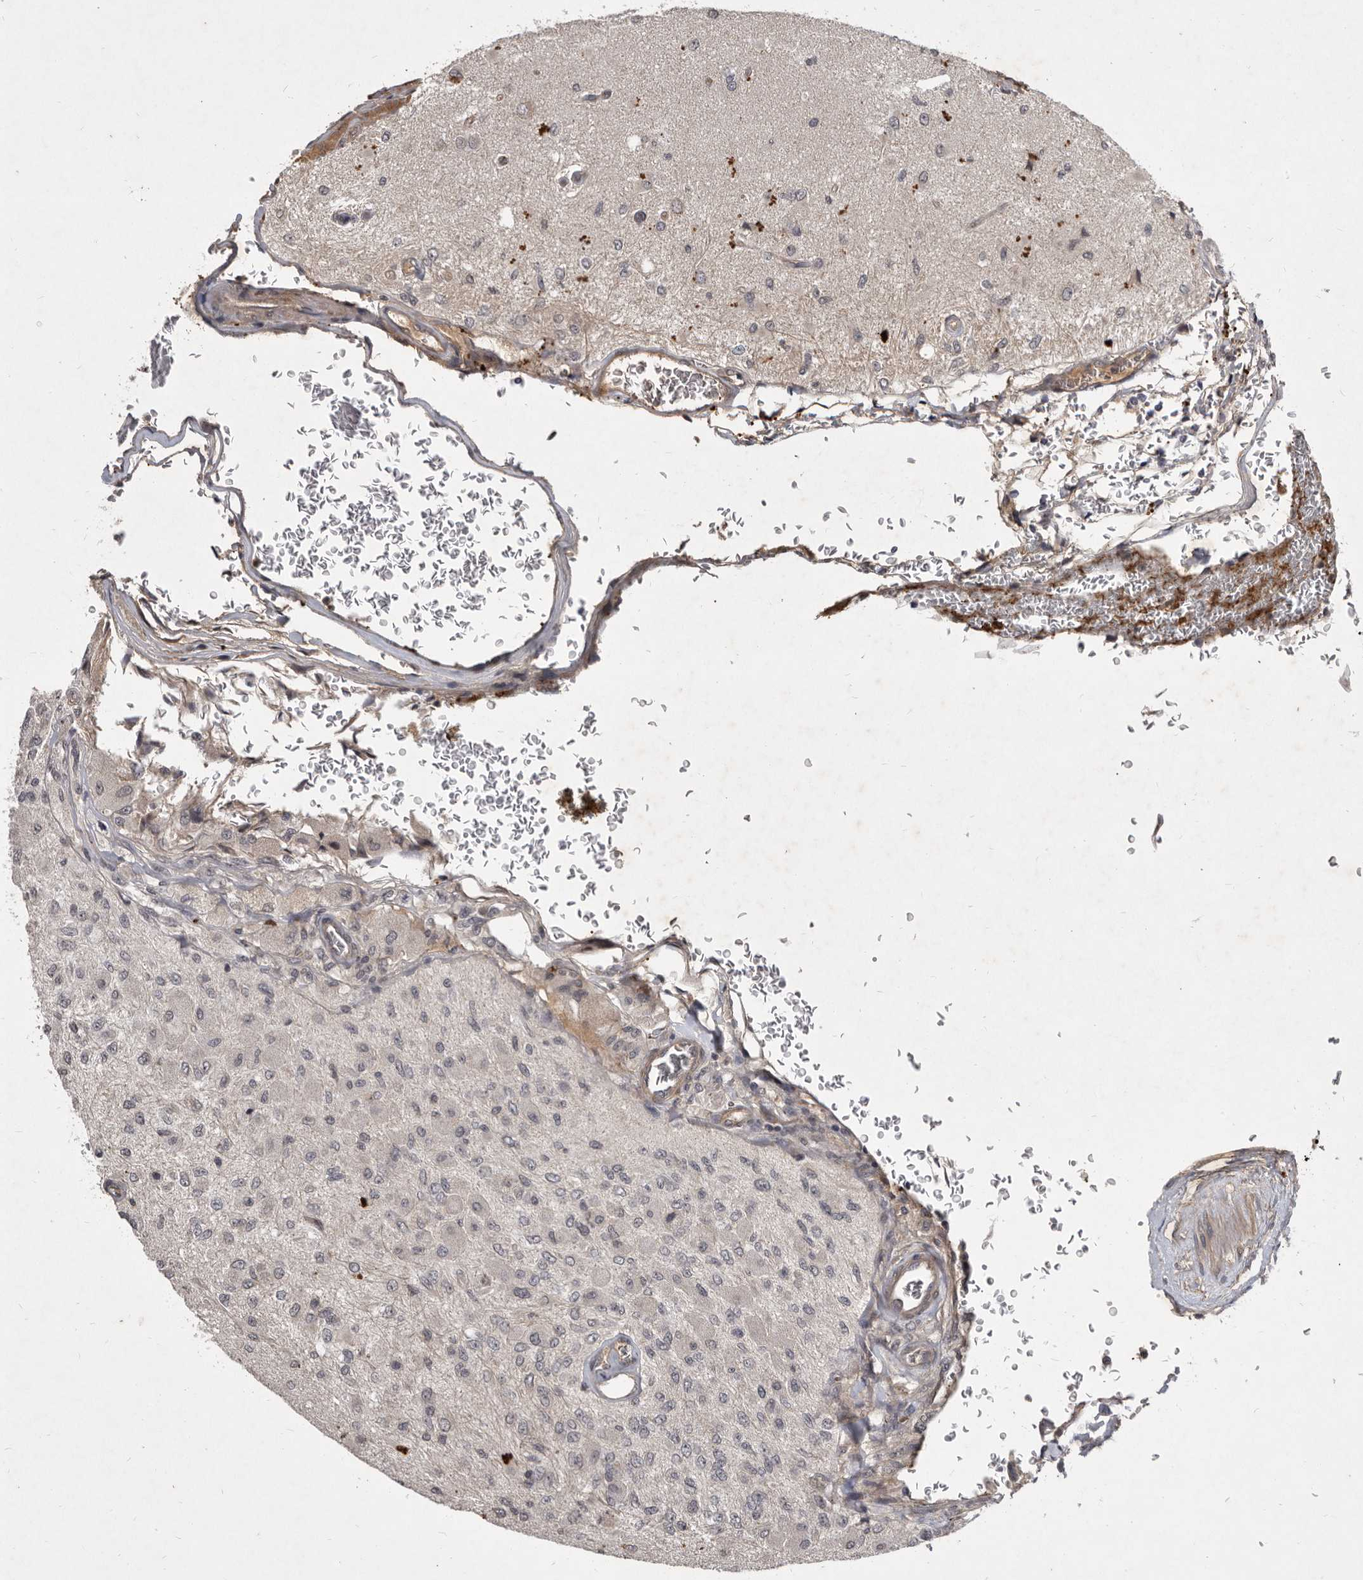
{"staining": {"intensity": "negative", "quantity": "none", "location": "none"}, "tissue": "glioma", "cell_type": "Tumor cells", "image_type": "cancer", "snomed": [{"axis": "morphology", "description": "Normal tissue, NOS"}, {"axis": "morphology", "description": "Glioma, malignant, High grade"}, {"axis": "topography", "description": "Cerebral cortex"}], "caption": "There is no significant staining in tumor cells of malignant high-grade glioma.", "gene": "DNAJC28", "patient": {"sex": "male", "age": 77}}